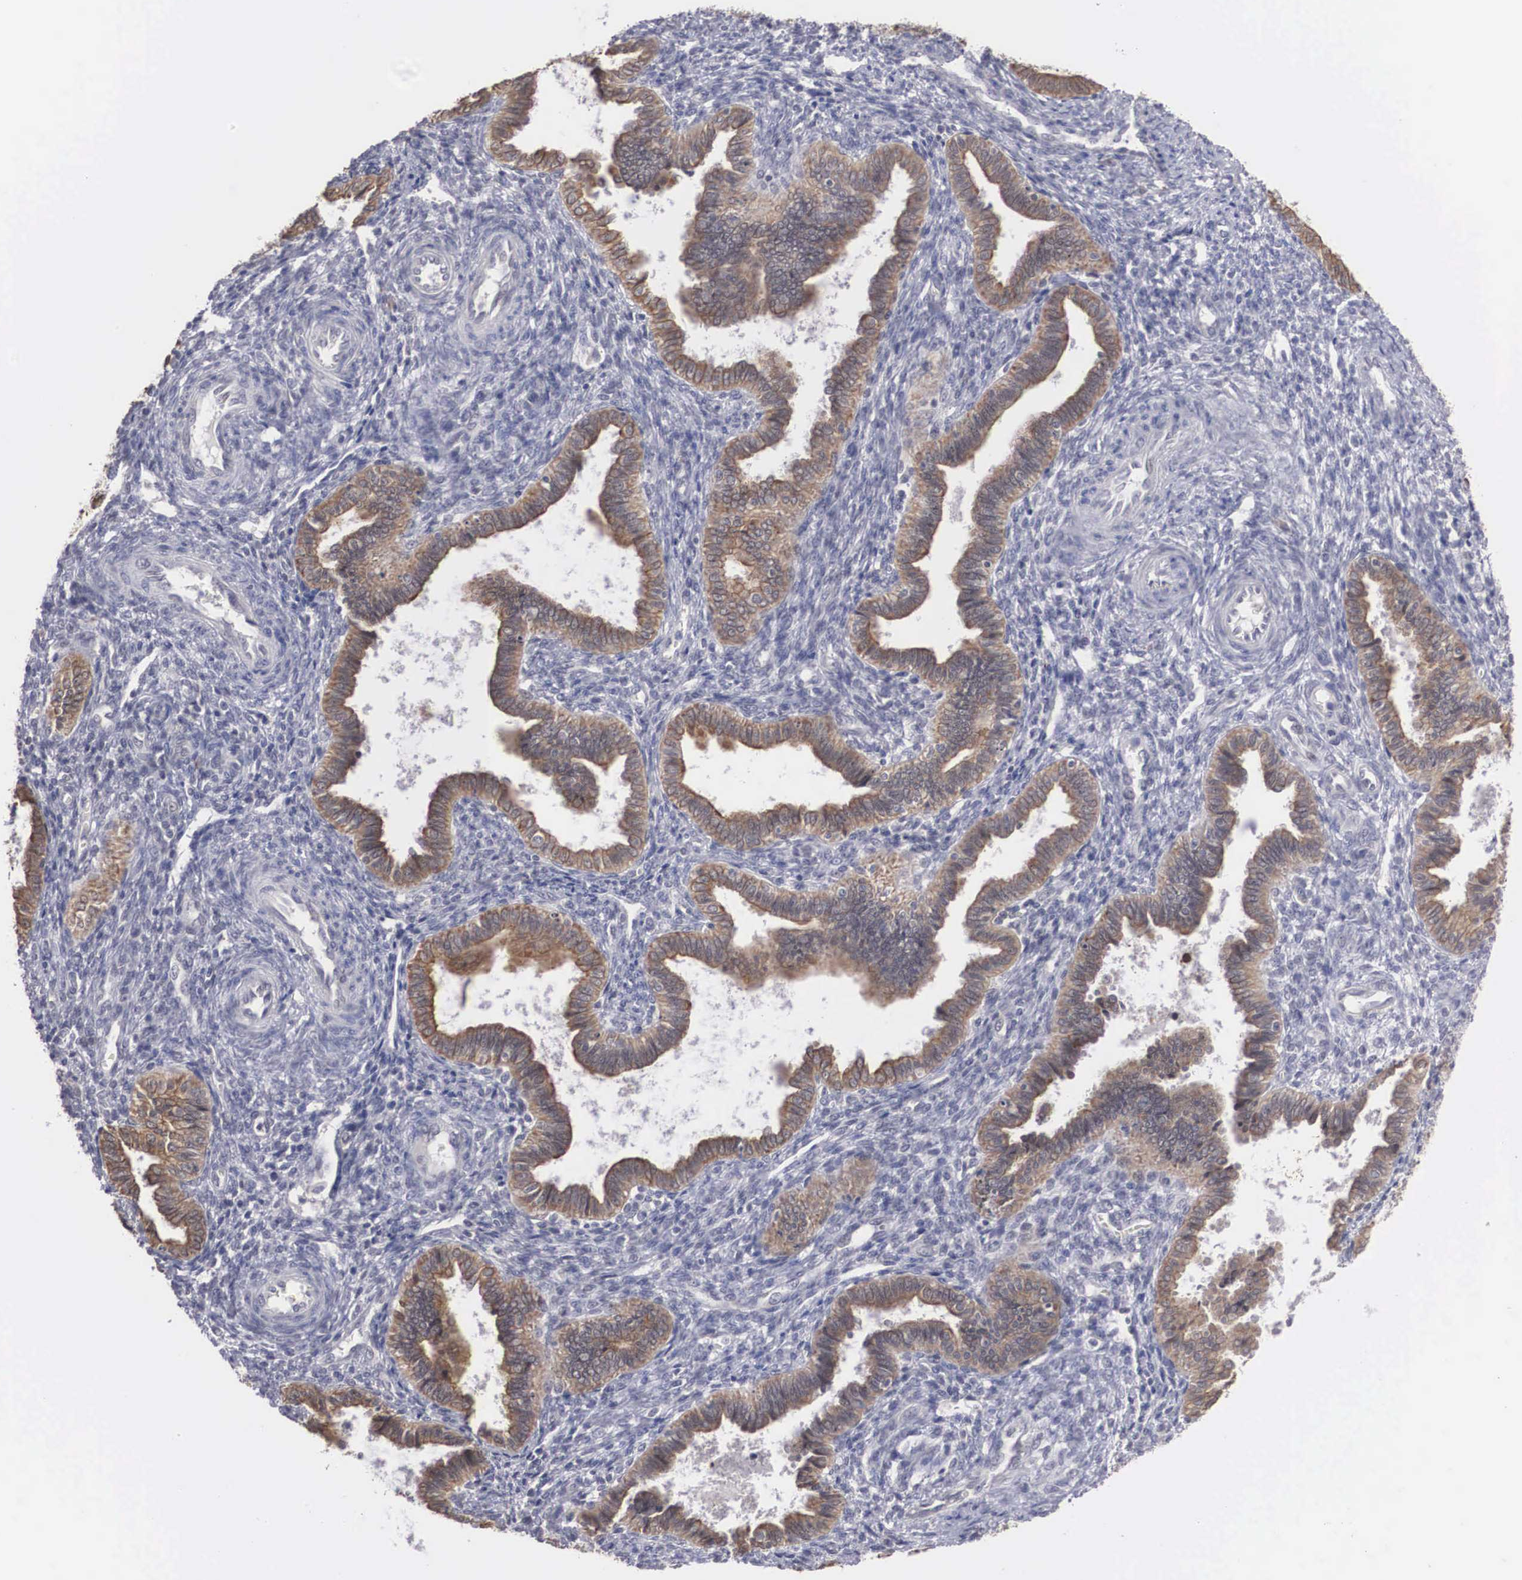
{"staining": {"intensity": "negative", "quantity": "none", "location": "none"}, "tissue": "endometrium", "cell_type": "Cells in endometrial stroma", "image_type": "normal", "snomed": [{"axis": "morphology", "description": "Normal tissue, NOS"}, {"axis": "topography", "description": "Endometrium"}], "caption": "Protein analysis of normal endometrium displays no significant staining in cells in endometrial stroma.", "gene": "WDR89", "patient": {"sex": "female", "age": 36}}